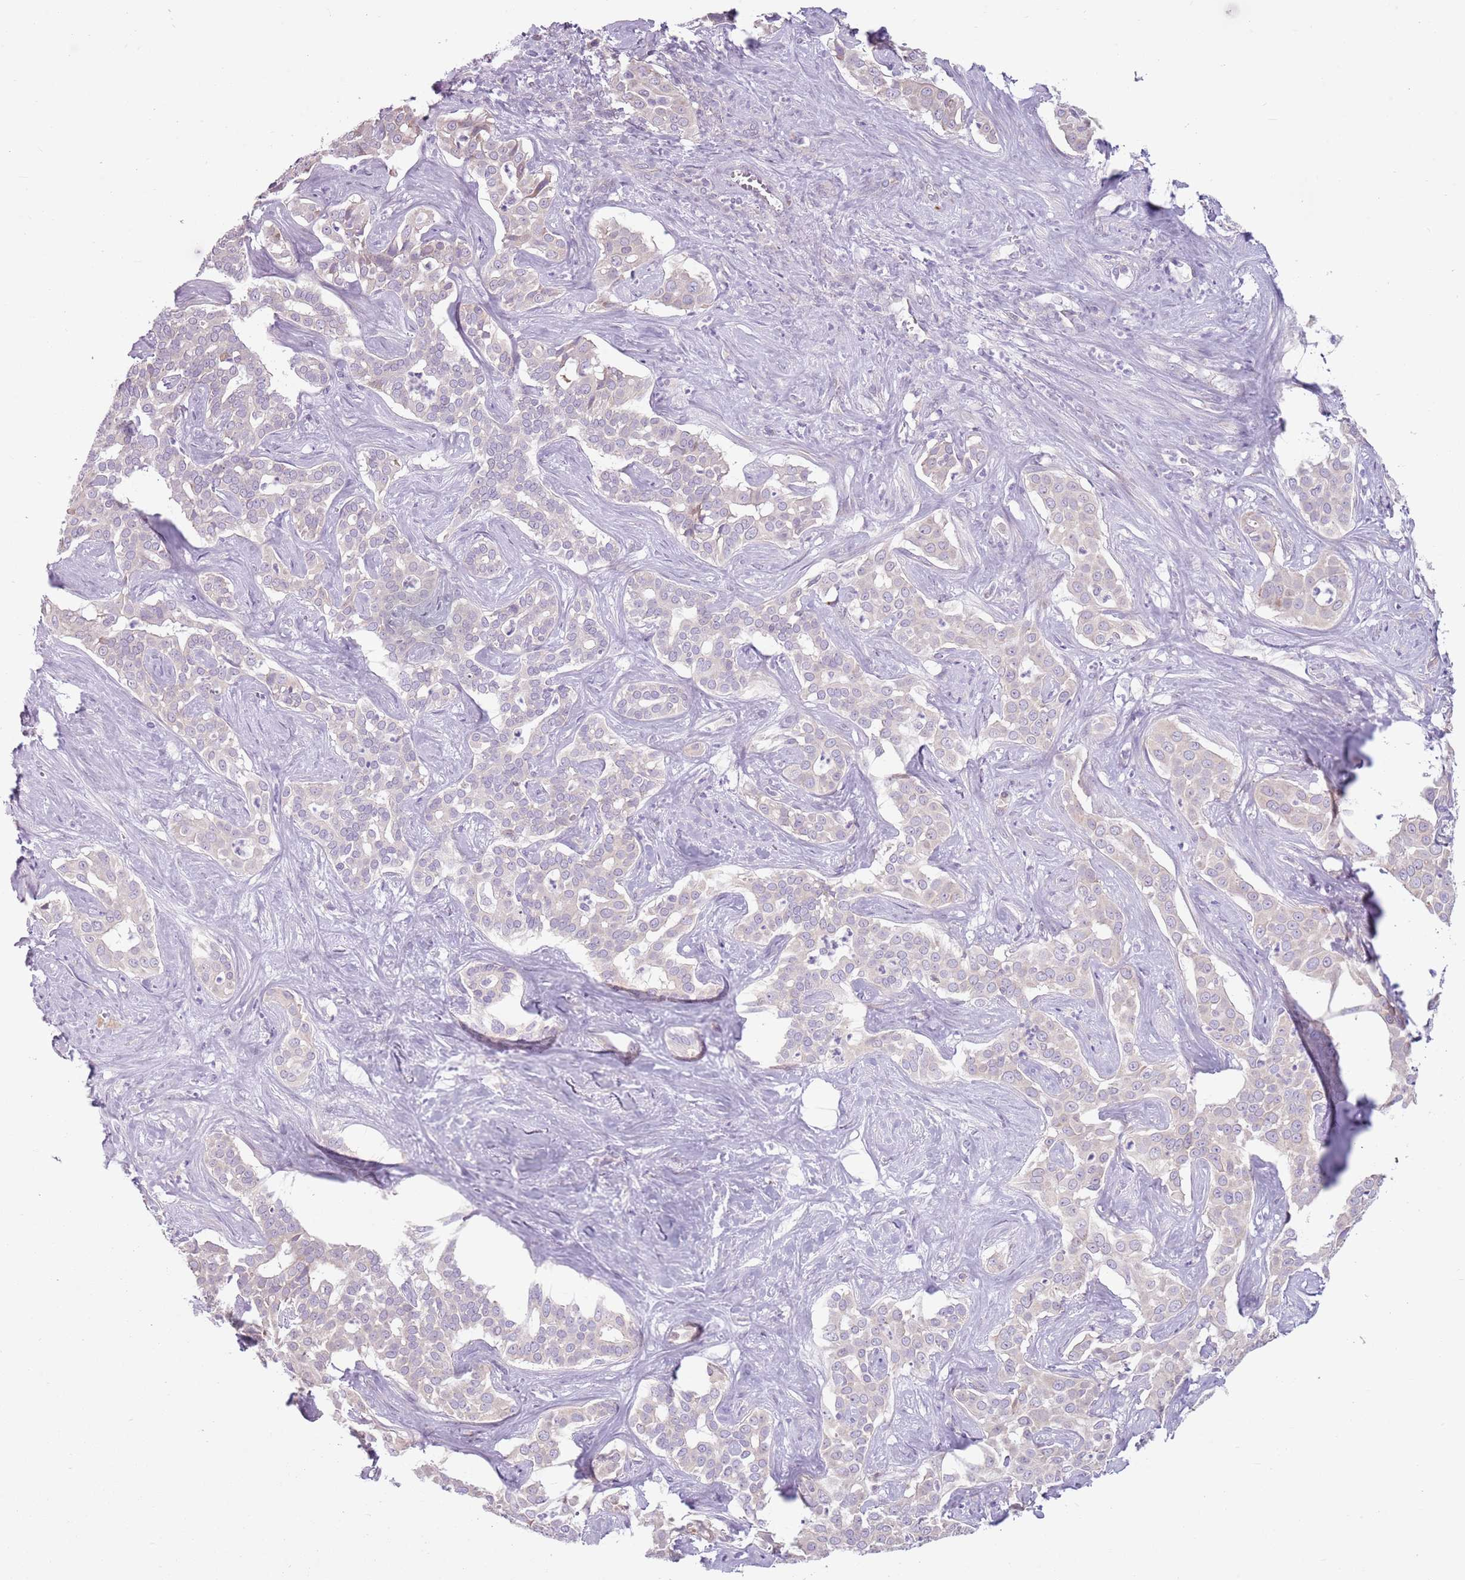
{"staining": {"intensity": "negative", "quantity": "none", "location": "none"}, "tissue": "liver cancer", "cell_type": "Tumor cells", "image_type": "cancer", "snomed": [{"axis": "morphology", "description": "Cholangiocarcinoma"}, {"axis": "topography", "description": "Liver"}], "caption": "IHC photomicrograph of neoplastic tissue: human cholangiocarcinoma (liver) stained with DAB displays no significant protein staining in tumor cells. (DAB immunohistochemistry visualized using brightfield microscopy, high magnification).", "gene": "HSPA14", "patient": {"sex": "male", "age": 67}}